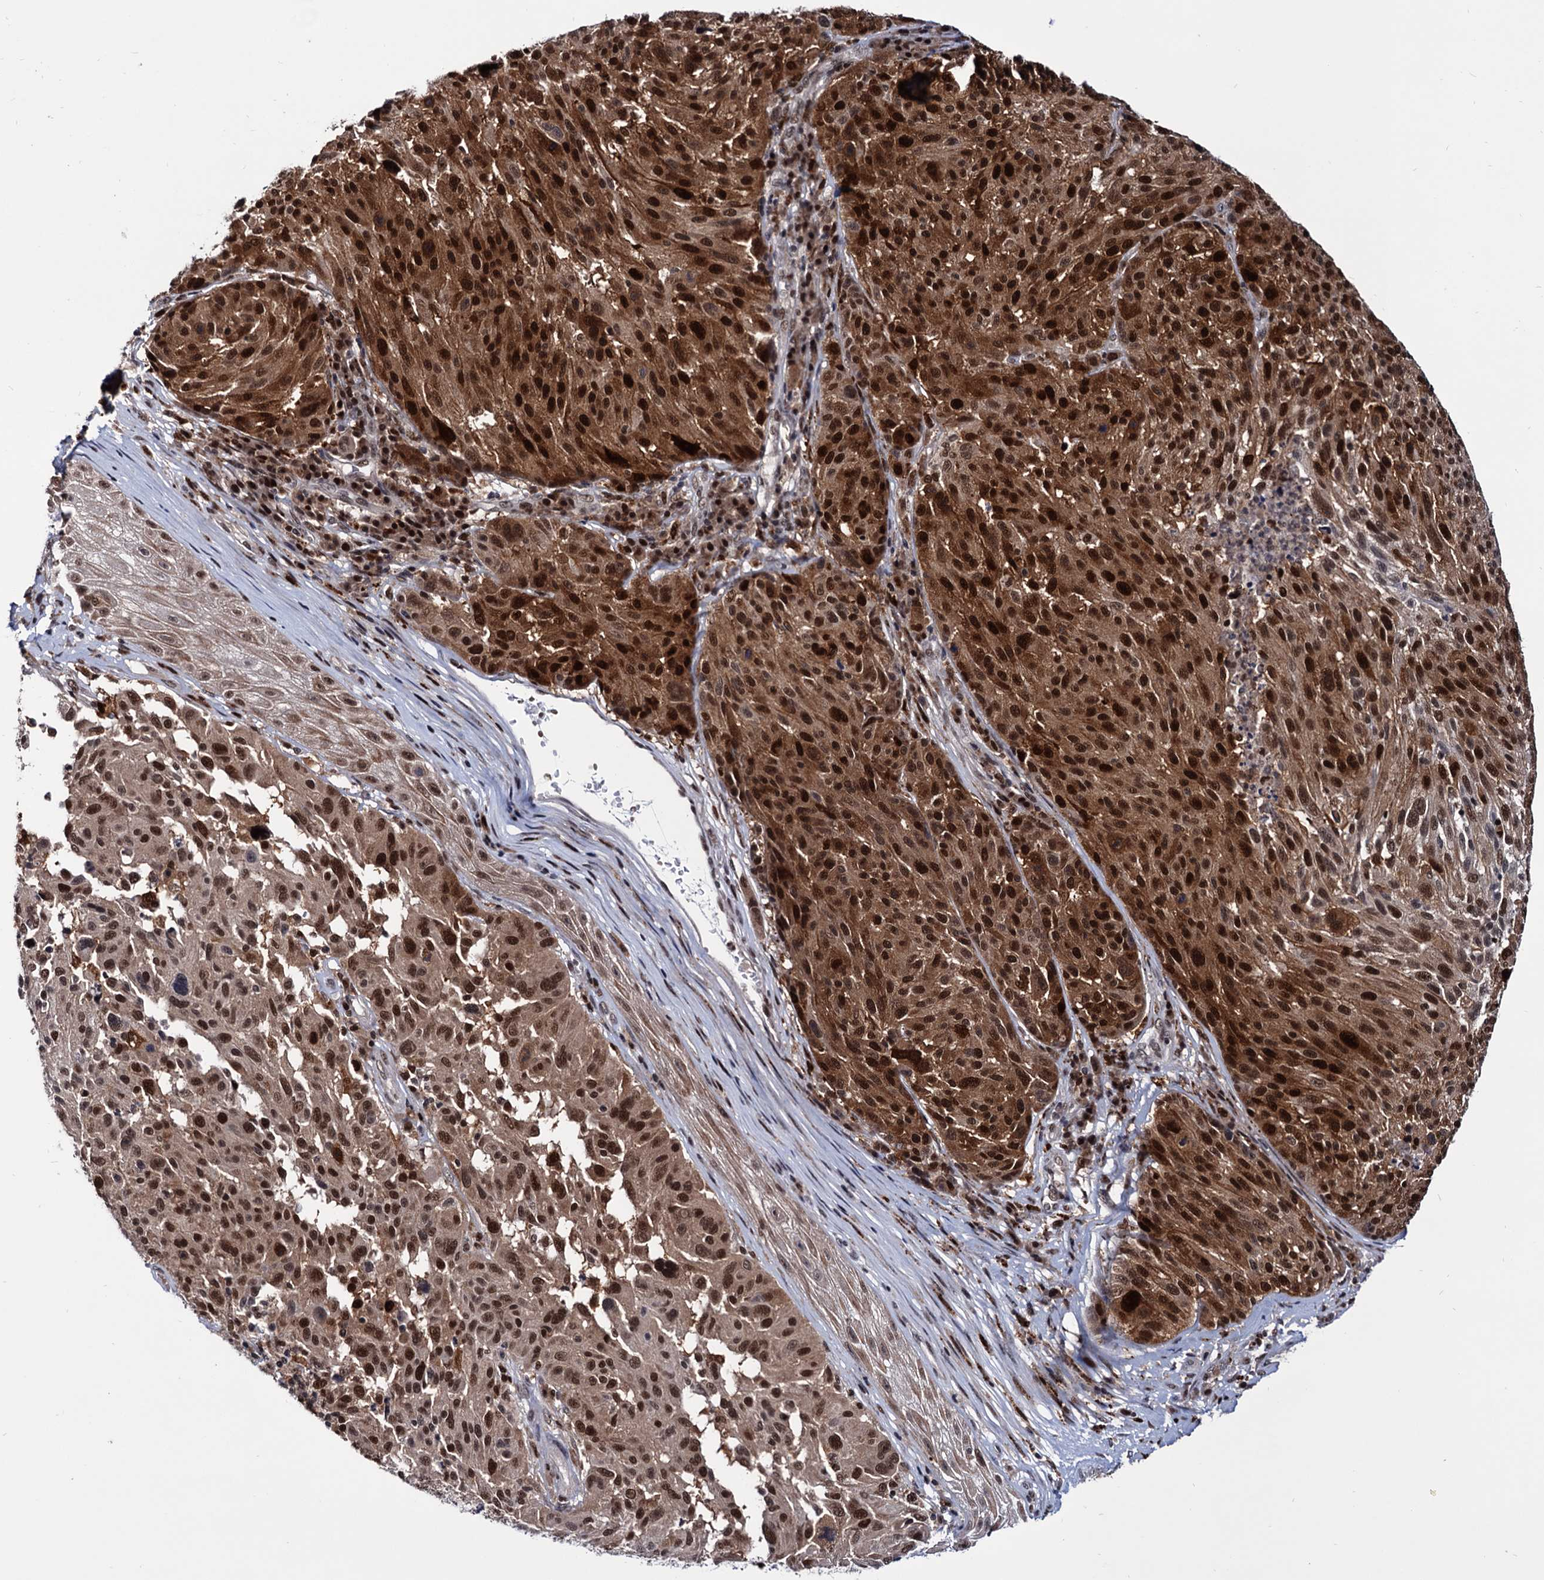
{"staining": {"intensity": "strong", "quantity": ">75%", "location": "cytoplasmic/membranous,nuclear"}, "tissue": "melanoma", "cell_type": "Tumor cells", "image_type": "cancer", "snomed": [{"axis": "morphology", "description": "Malignant melanoma, NOS"}, {"axis": "topography", "description": "Skin"}], "caption": "Melanoma stained with DAB (3,3'-diaminobenzidine) immunohistochemistry displays high levels of strong cytoplasmic/membranous and nuclear positivity in approximately >75% of tumor cells. (Brightfield microscopy of DAB IHC at high magnification).", "gene": "RNASEH2B", "patient": {"sex": "male", "age": 53}}